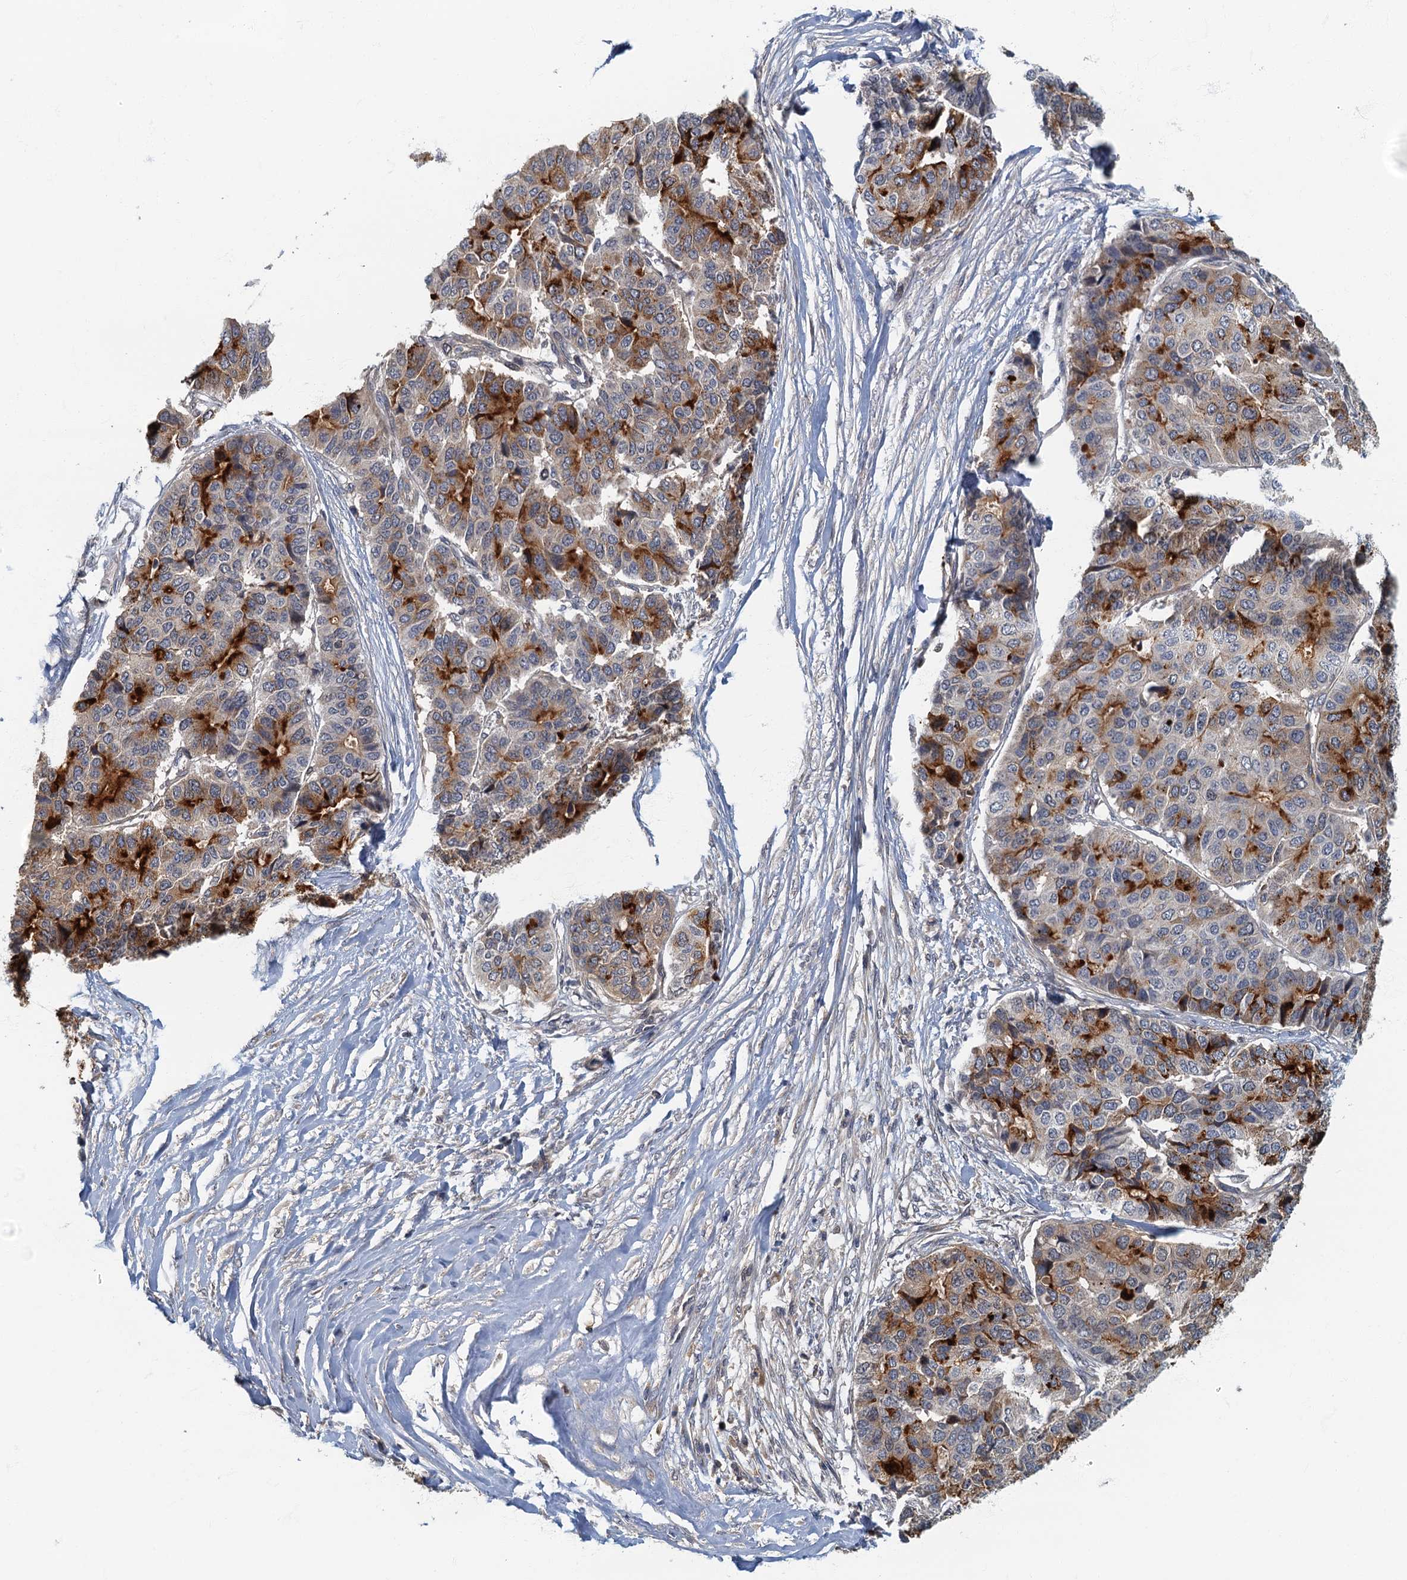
{"staining": {"intensity": "strong", "quantity": "25%-75%", "location": "cytoplasmic/membranous"}, "tissue": "pancreatic cancer", "cell_type": "Tumor cells", "image_type": "cancer", "snomed": [{"axis": "morphology", "description": "Adenocarcinoma, NOS"}, {"axis": "topography", "description": "Pancreas"}], "caption": "Immunohistochemical staining of pancreatic adenocarcinoma demonstrates high levels of strong cytoplasmic/membranous protein expression in about 25%-75% of tumor cells.", "gene": "CKAP2L", "patient": {"sex": "male", "age": 50}}